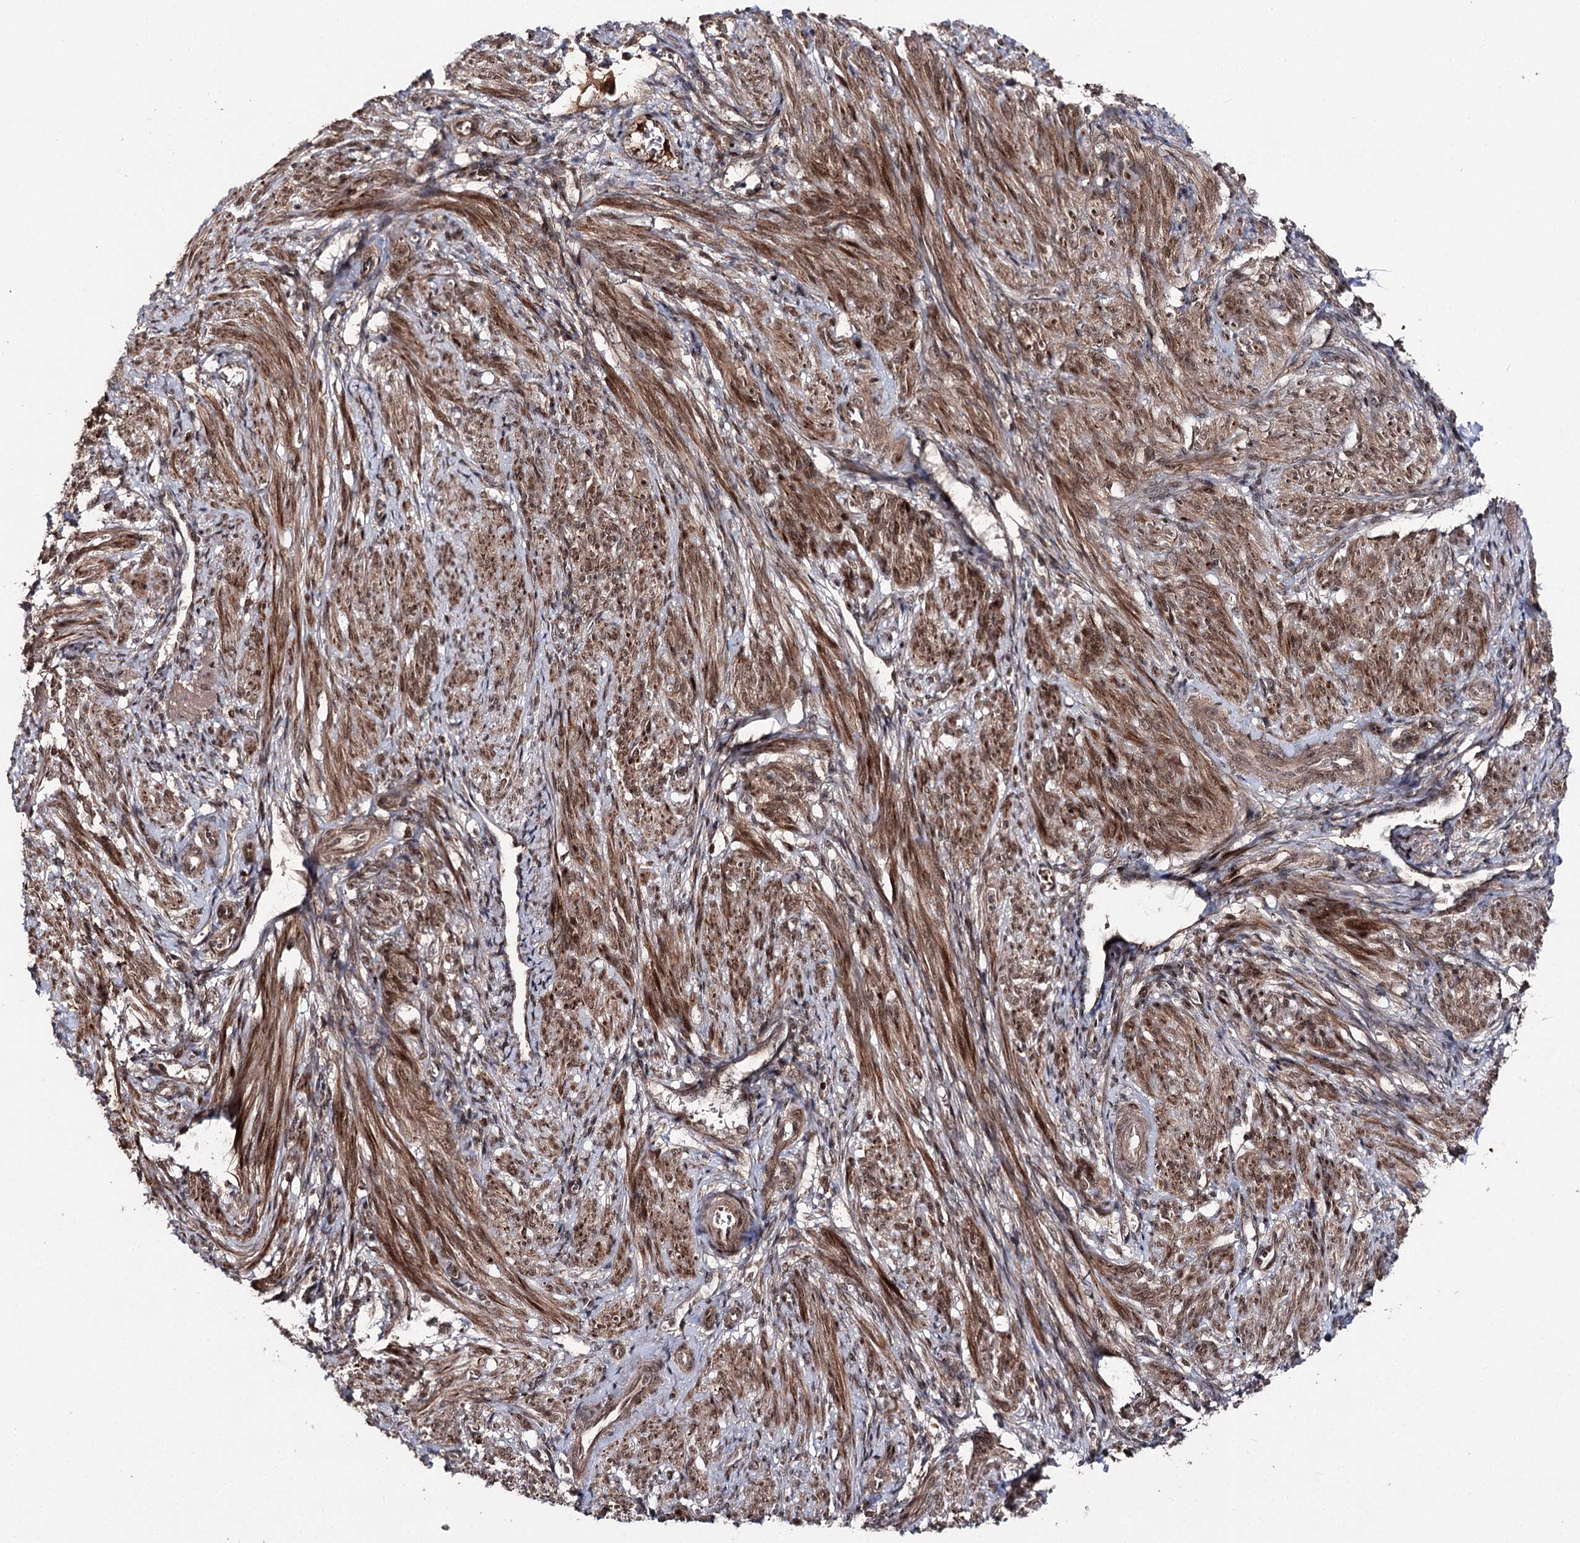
{"staining": {"intensity": "strong", "quantity": "25%-75%", "location": "cytoplasmic/membranous,nuclear"}, "tissue": "smooth muscle", "cell_type": "Smooth muscle cells", "image_type": "normal", "snomed": [{"axis": "morphology", "description": "Normal tissue, NOS"}, {"axis": "topography", "description": "Smooth muscle"}], "caption": "Immunohistochemistry (IHC) (DAB (3,3'-diaminobenzidine)) staining of unremarkable human smooth muscle shows strong cytoplasmic/membranous,nuclear protein staining in about 25%-75% of smooth muscle cells.", "gene": "FAM53B", "patient": {"sex": "female", "age": 39}}